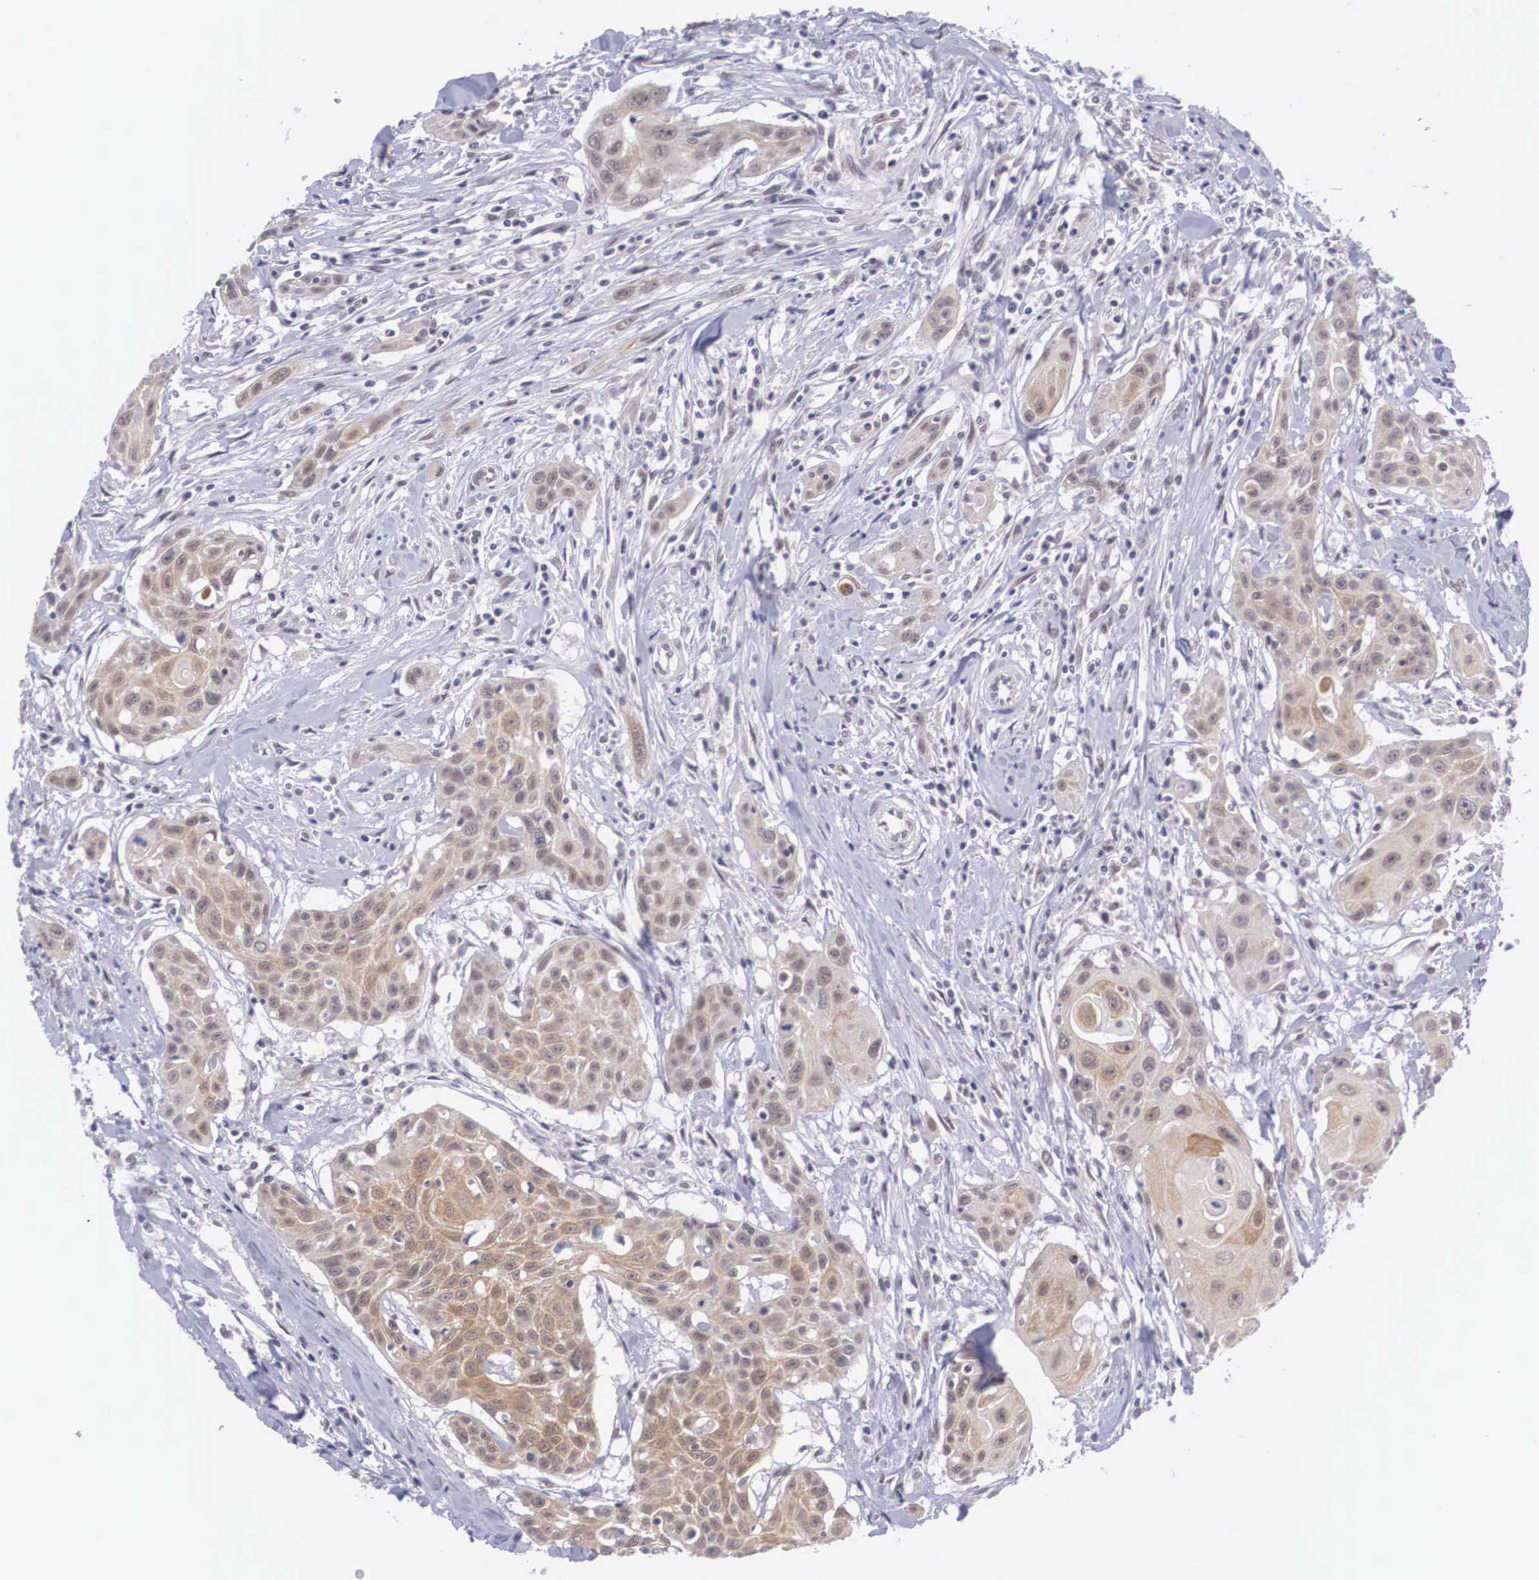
{"staining": {"intensity": "weak", "quantity": ">75%", "location": "cytoplasmic/membranous,nuclear"}, "tissue": "head and neck cancer", "cell_type": "Tumor cells", "image_type": "cancer", "snomed": [{"axis": "morphology", "description": "Squamous cell carcinoma, NOS"}, {"axis": "morphology", "description": "Squamous cell carcinoma, metastatic, NOS"}, {"axis": "topography", "description": "Lymph node"}, {"axis": "topography", "description": "Salivary gland"}, {"axis": "topography", "description": "Head-Neck"}], "caption": "Immunohistochemical staining of metastatic squamous cell carcinoma (head and neck) reveals low levels of weak cytoplasmic/membranous and nuclear protein expression in approximately >75% of tumor cells. The protein of interest is stained brown, and the nuclei are stained in blue (DAB (3,3'-diaminobenzidine) IHC with brightfield microscopy, high magnification).", "gene": "NINL", "patient": {"sex": "female", "age": 74}}